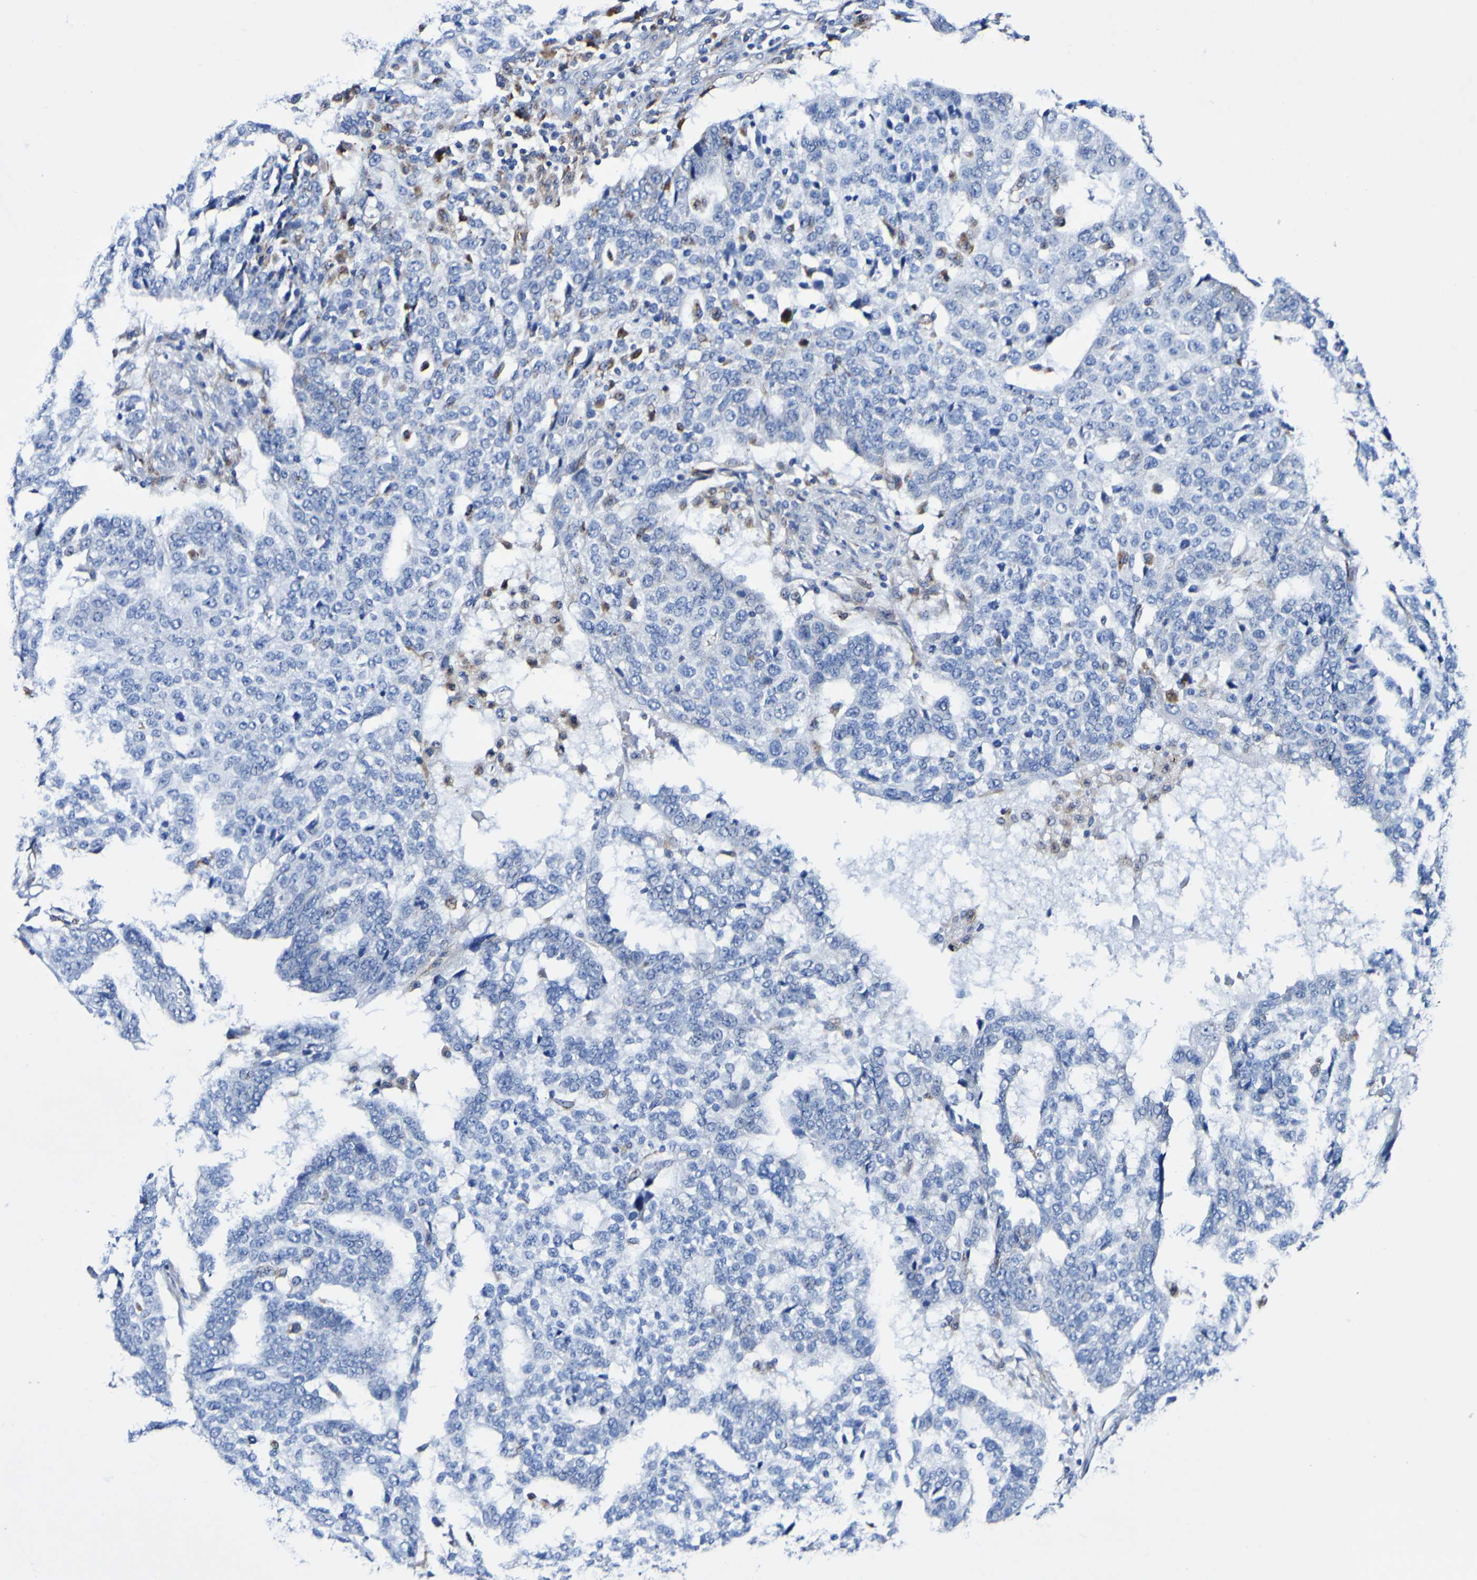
{"staining": {"intensity": "negative", "quantity": "none", "location": "none"}, "tissue": "ovarian cancer", "cell_type": "Tumor cells", "image_type": "cancer", "snomed": [{"axis": "morphology", "description": "Cystadenocarcinoma, serous, NOS"}, {"axis": "topography", "description": "Ovary"}], "caption": "There is no significant positivity in tumor cells of ovarian cancer.", "gene": "SEZ6", "patient": {"sex": "female", "age": 59}}